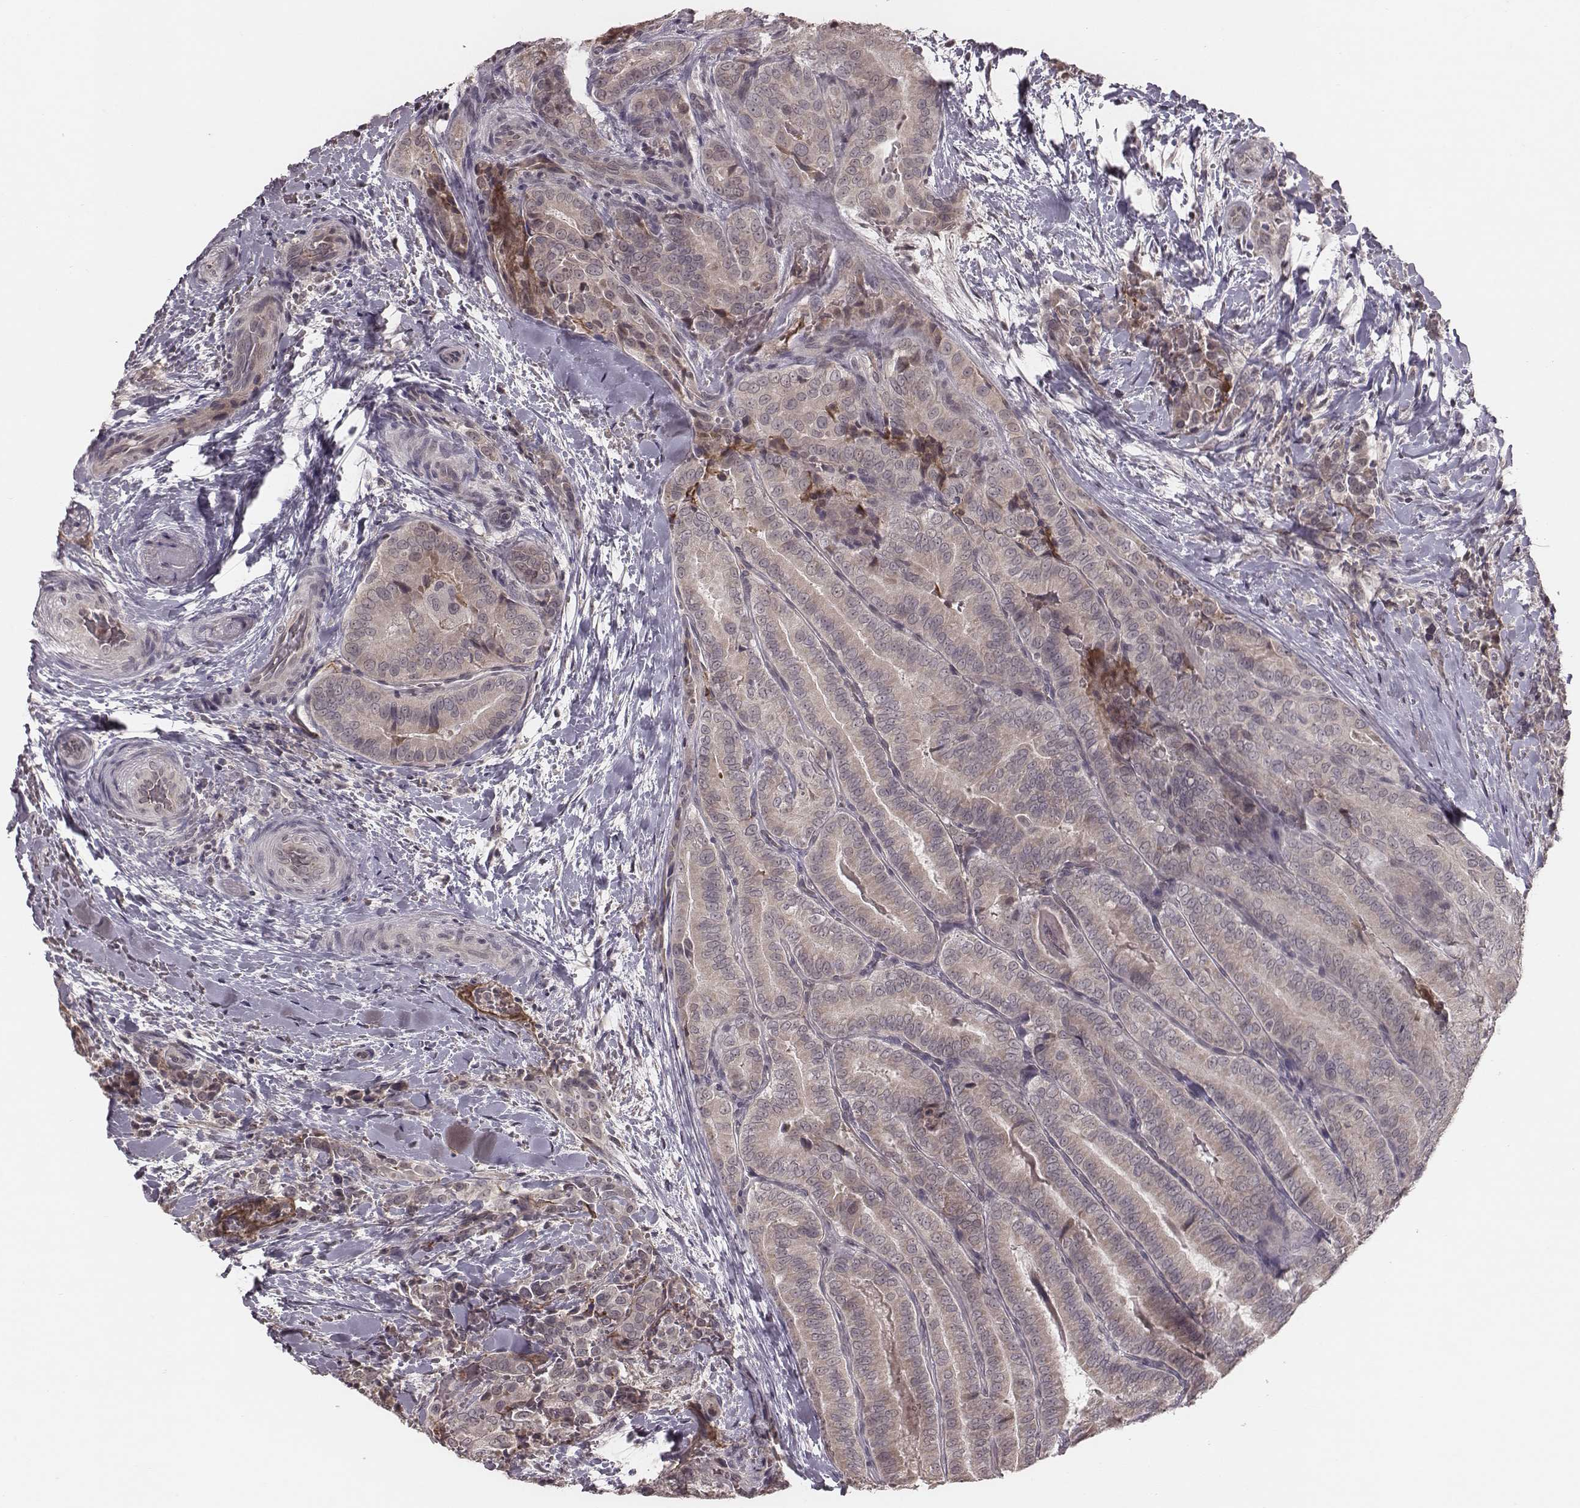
{"staining": {"intensity": "negative", "quantity": "none", "location": "none"}, "tissue": "thyroid cancer", "cell_type": "Tumor cells", "image_type": "cancer", "snomed": [{"axis": "morphology", "description": "Papillary adenocarcinoma, NOS"}, {"axis": "topography", "description": "Thyroid gland"}], "caption": "An image of thyroid papillary adenocarcinoma stained for a protein reveals no brown staining in tumor cells.", "gene": "IL5", "patient": {"sex": "male", "age": 61}}